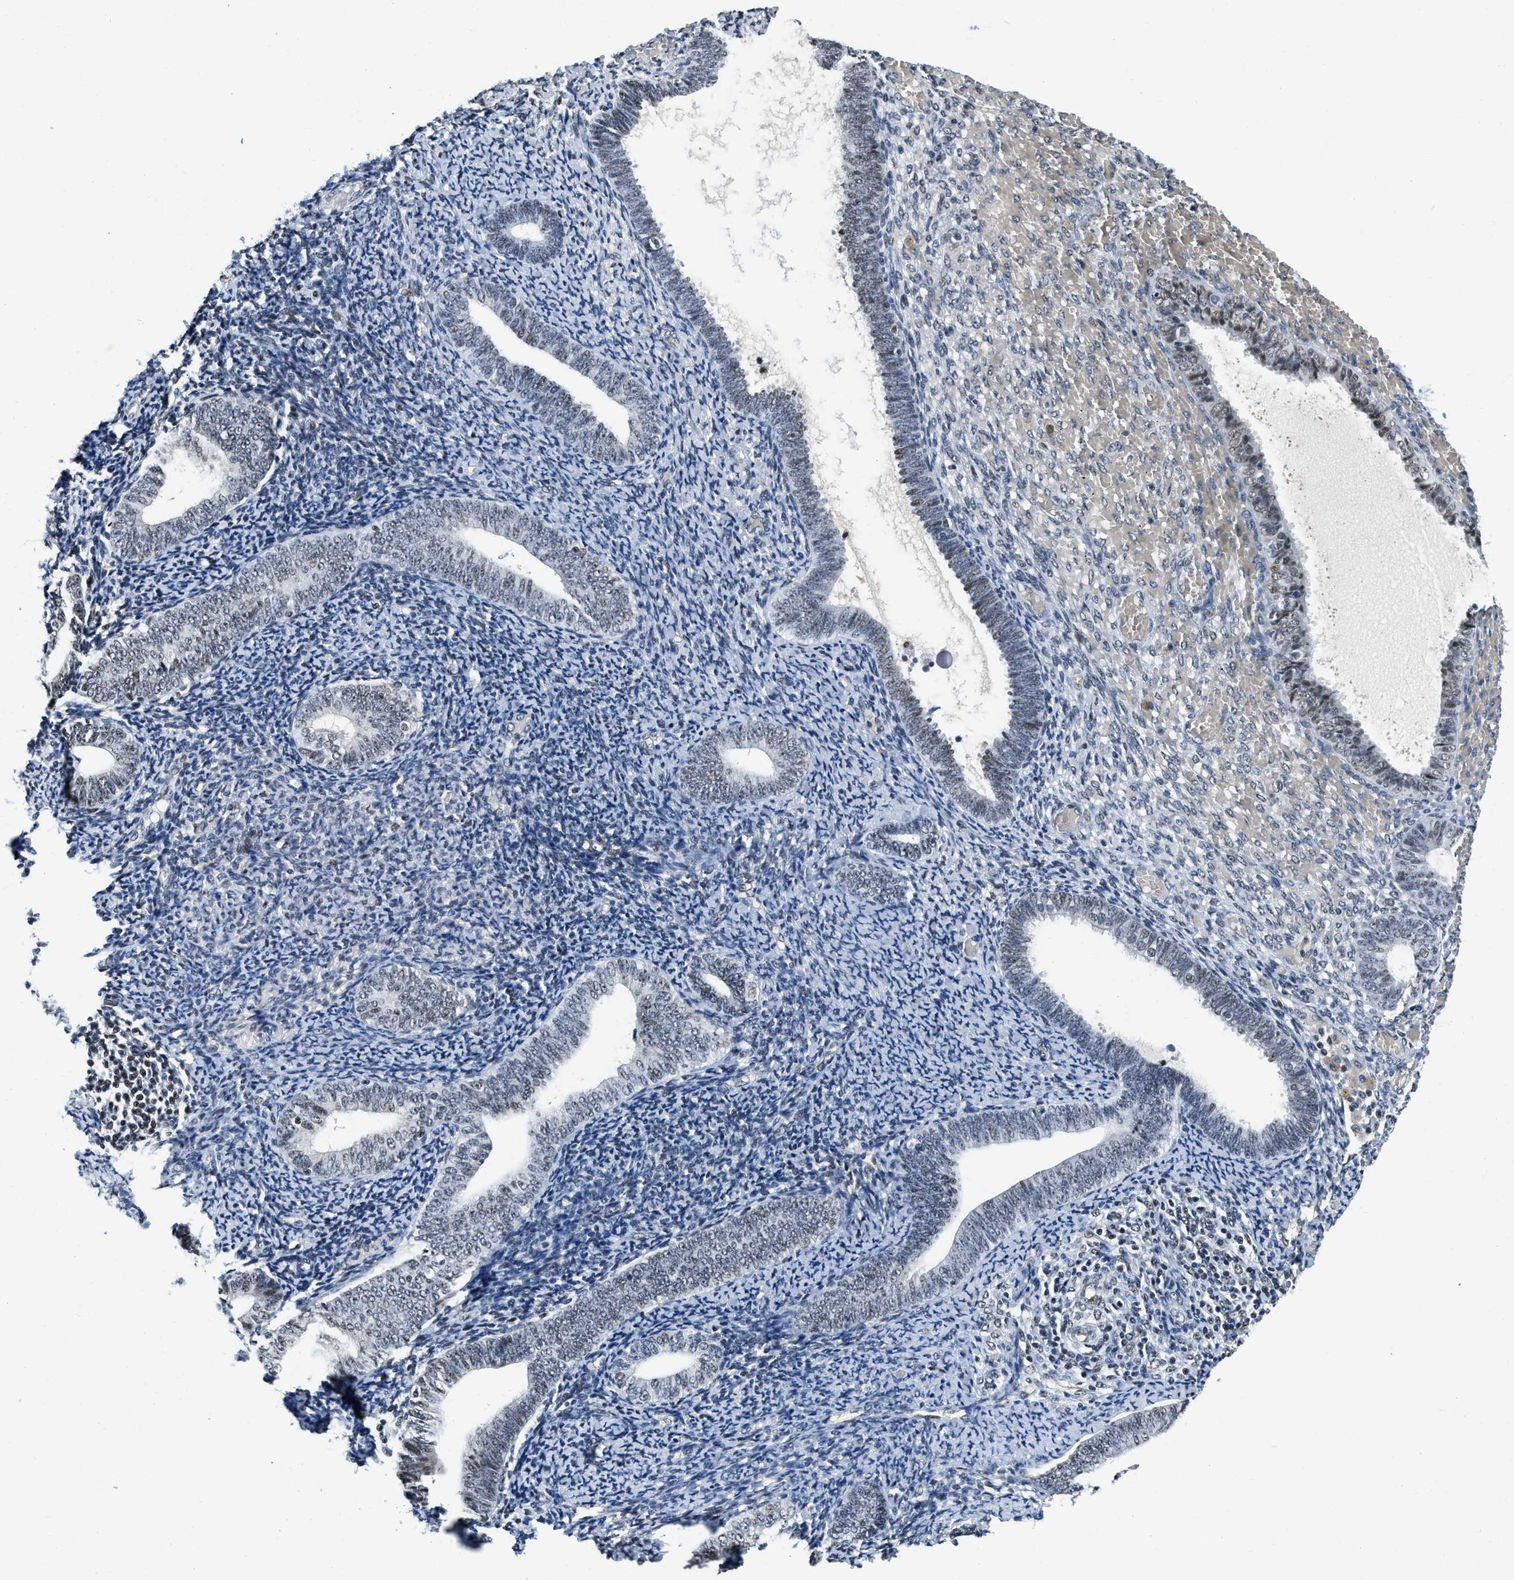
{"staining": {"intensity": "weak", "quantity": "<25%", "location": "nuclear"}, "tissue": "endometrium", "cell_type": "Cells in endometrial stroma", "image_type": "normal", "snomed": [{"axis": "morphology", "description": "Normal tissue, NOS"}, {"axis": "topography", "description": "Endometrium"}], "caption": "Immunohistochemical staining of unremarkable endometrium exhibits no significant expression in cells in endometrial stroma. The staining is performed using DAB brown chromogen with nuclei counter-stained in using hematoxylin.", "gene": "CCNE1", "patient": {"sex": "female", "age": 66}}